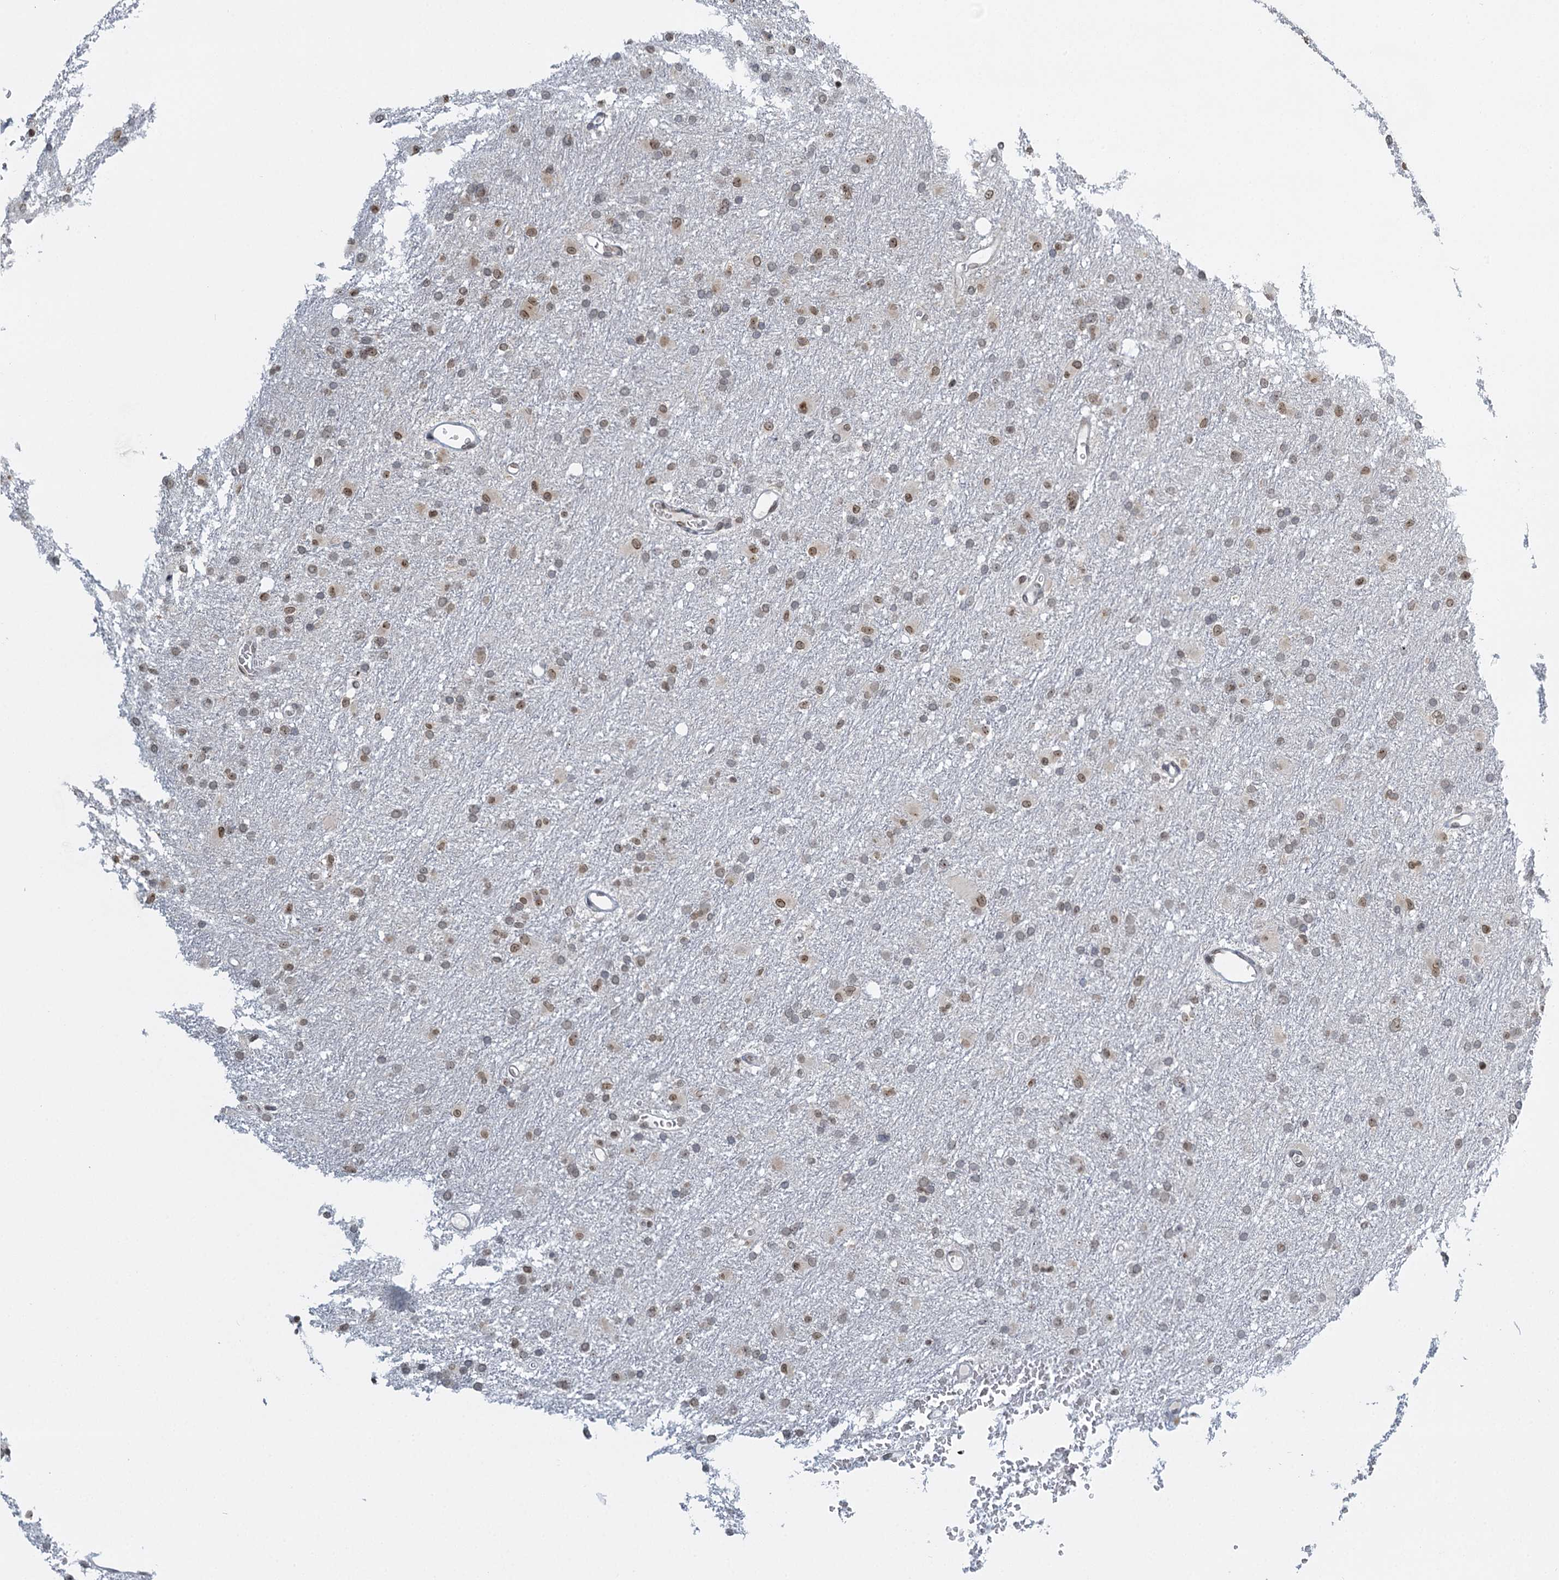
{"staining": {"intensity": "moderate", "quantity": "25%-75%", "location": "nuclear"}, "tissue": "glioma", "cell_type": "Tumor cells", "image_type": "cancer", "snomed": [{"axis": "morphology", "description": "Glioma, malignant, High grade"}, {"axis": "topography", "description": "Cerebral cortex"}], "caption": "Protein staining shows moderate nuclear positivity in about 25%-75% of tumor cells in glioma. Ihc stains the protein of interest in brown and the nuclei are stained blue.", "gene": "TREX1", "patient": {"sex": "female", "age": 36}}